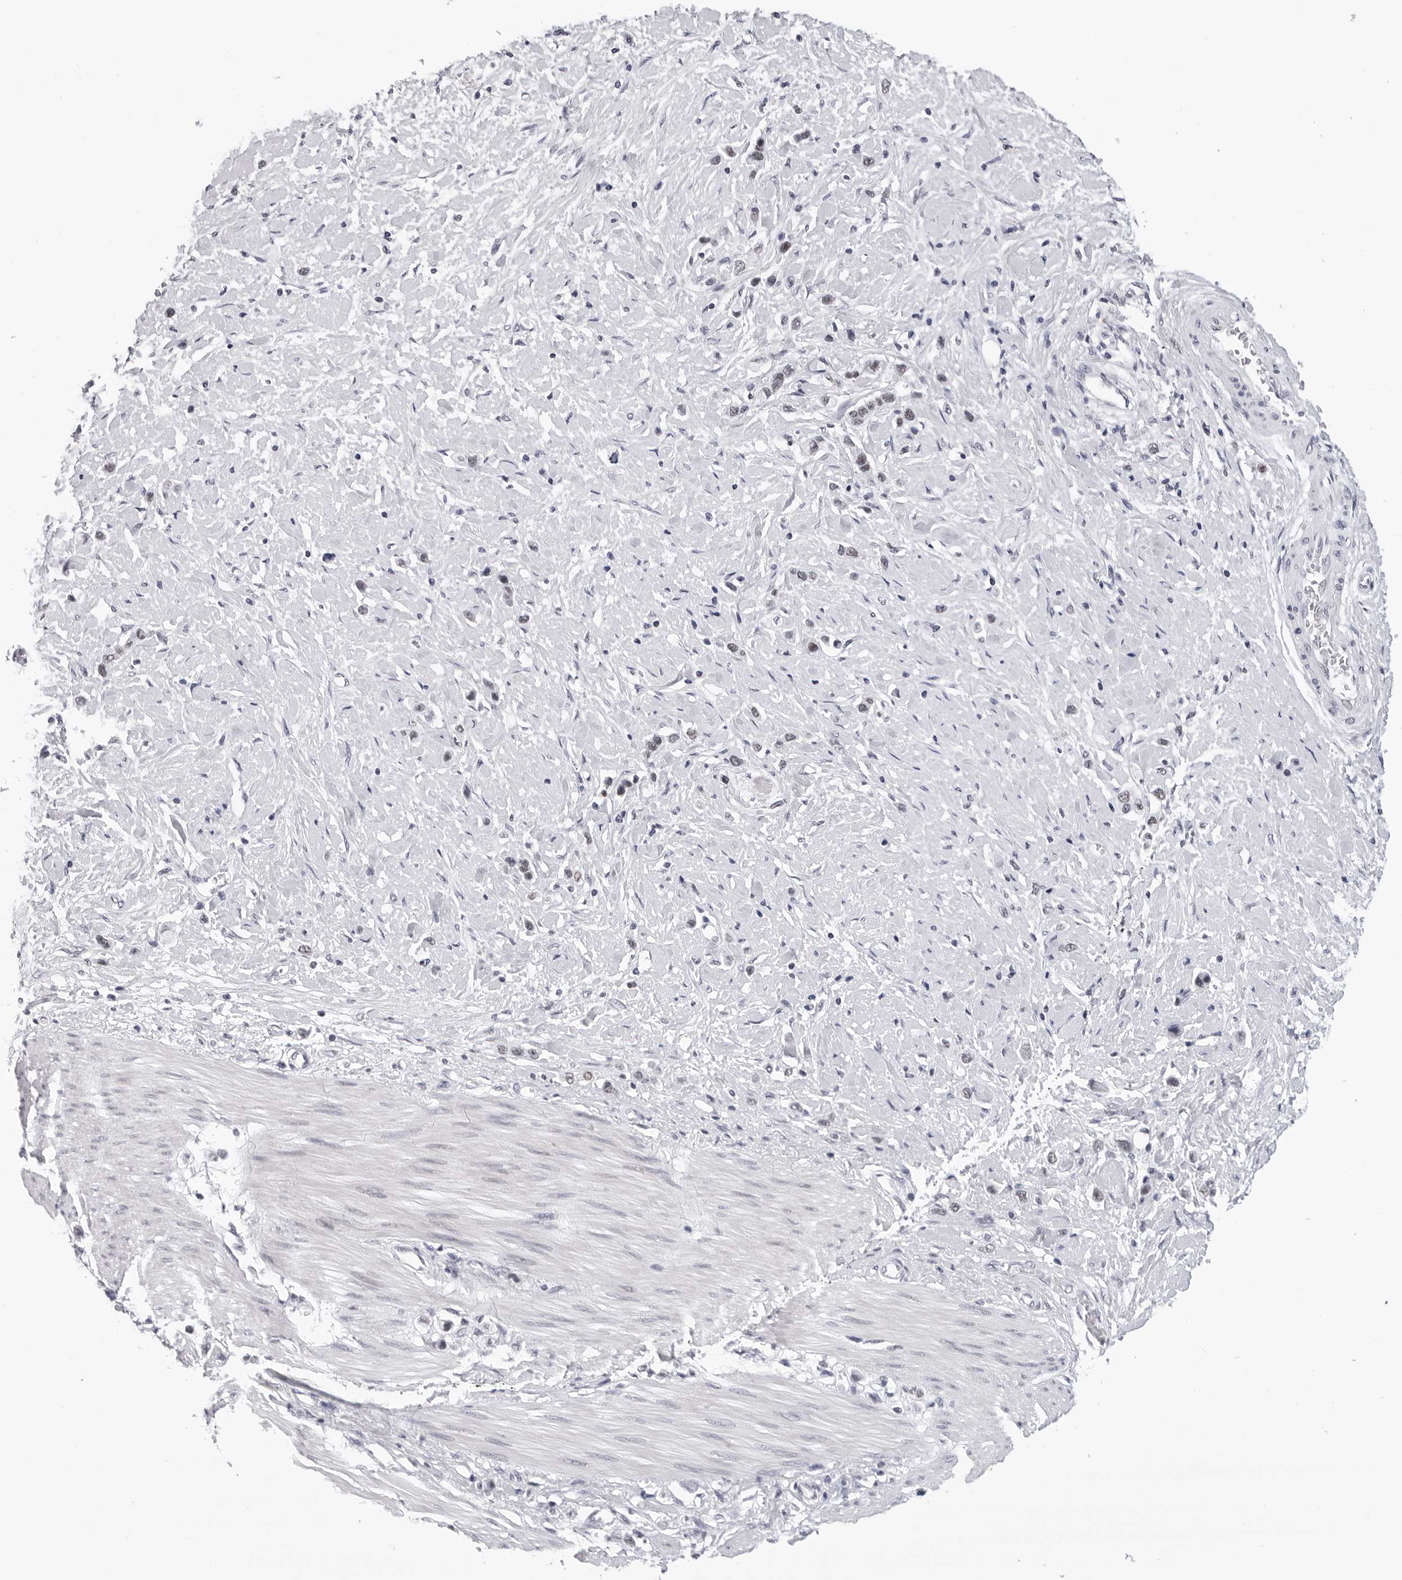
{"staining": {"intensity": "weak", "quantity": ">75%", "location": "nuclear"}, "tissue": "stomach cancer", "cell_type": "Tumor cells", "image_type": "cancer", "snomed": [{"axis": "morphology", "description": "Adenocarcinoma, NOS"}, {"axis": "topography", "description": "Stomach"}], "caption": "Immunohistochemistry (IHC) histopathology image of human stomach cancer (adenocarcinoma) stained for a protein (brown), which demonstrates low levels of weak nuclear expression in about >75% of tumor cells.", "gene": "SF3B4", "patient": {"sex": "female", "age": 65}}